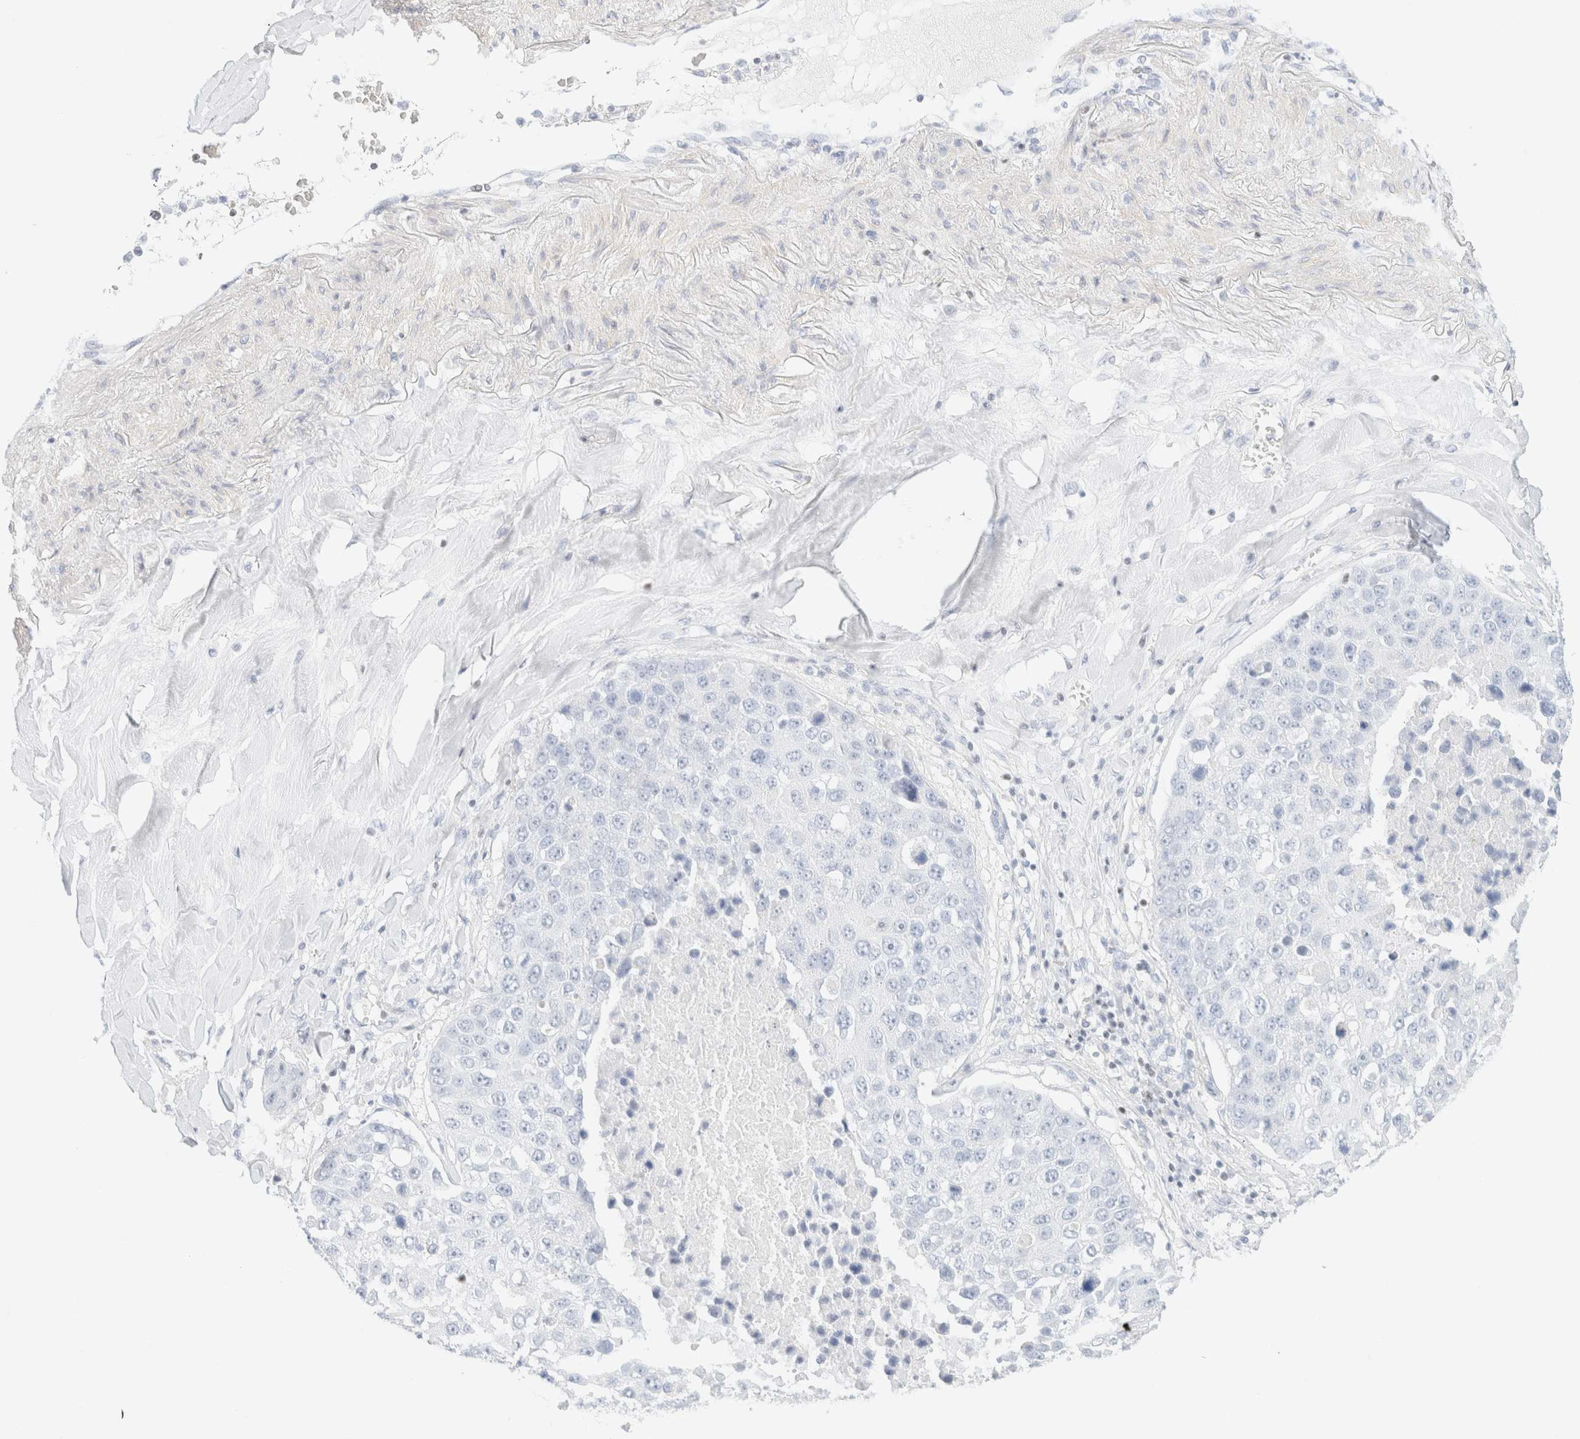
{"staining": {"intensity": "negative", "quantity": "none", "location": "none"}, "tissue": "lung cancer", "cell_type": "Tumor cells", "image_type": "cancer", "snomed": [{"axis": "morphology", "description": "Squamous cell carcinoma, NOS"}, {"axis": "topography", "description": "Lung"}], "caption": "IHC micrograph of lung squamous cell carcinoma stained for a protein (brown), which reveals no positivity in tumor cells.", "gene": "IKZF3", "patient": {"sex": "male", "age": 61}}